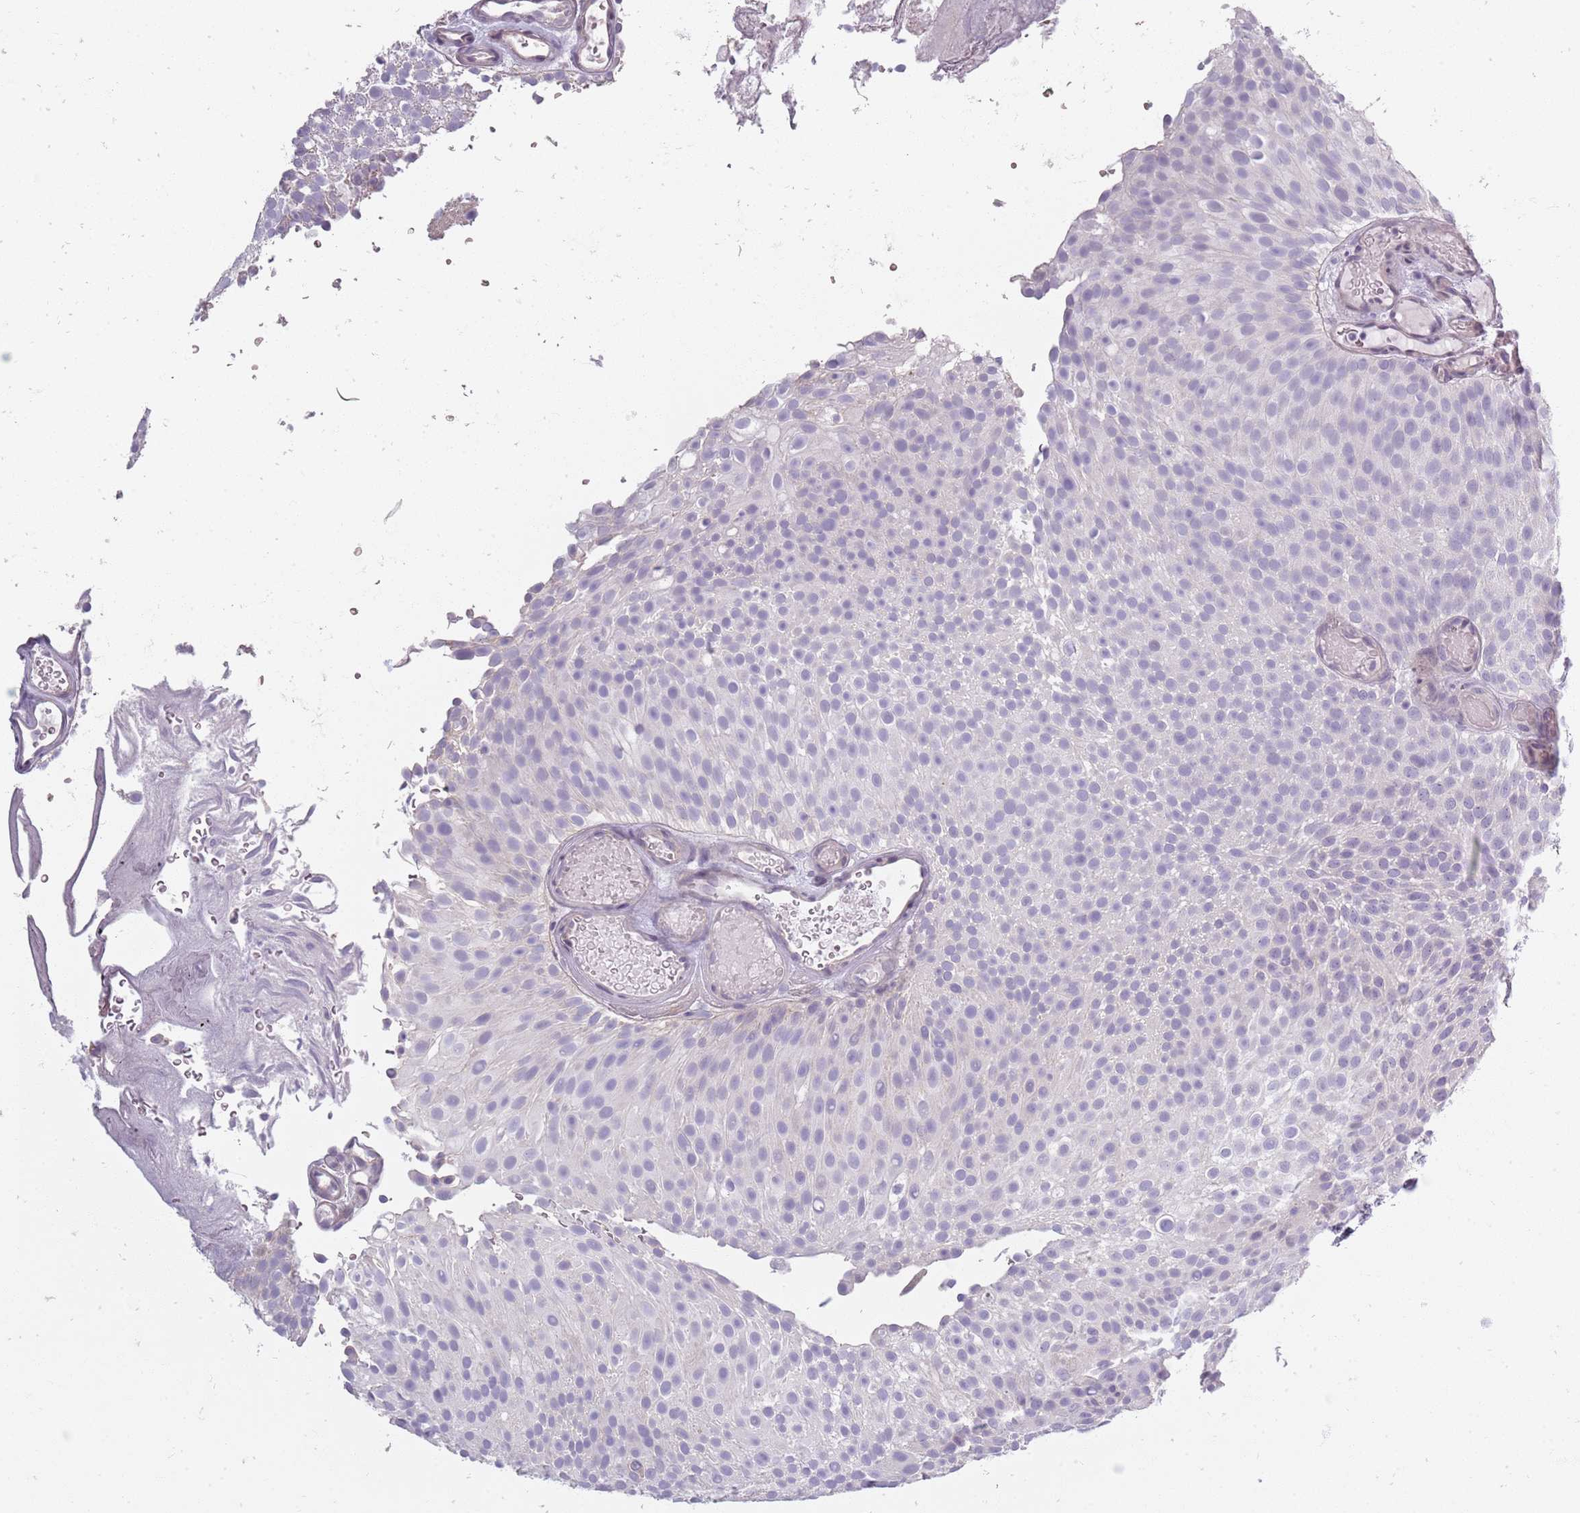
{"staining": {"intensity": "negative", "quantity": "none", "location": "none"}, "tissue": "urothelial cancer", "cell_type": "Tumor cells", "image_type": "cancer", "snomed": [{"axis": "morphology", "description": "Urothelial carcinoma, Low grade"}, {"axis": "topography", "description": "Urinary bladder"}], "caption": "Tumor cells are negative for protein expression in human urothelial cancer.", "gene": "SYNGR3", "patient": {"sex": "male", "age": 78}}